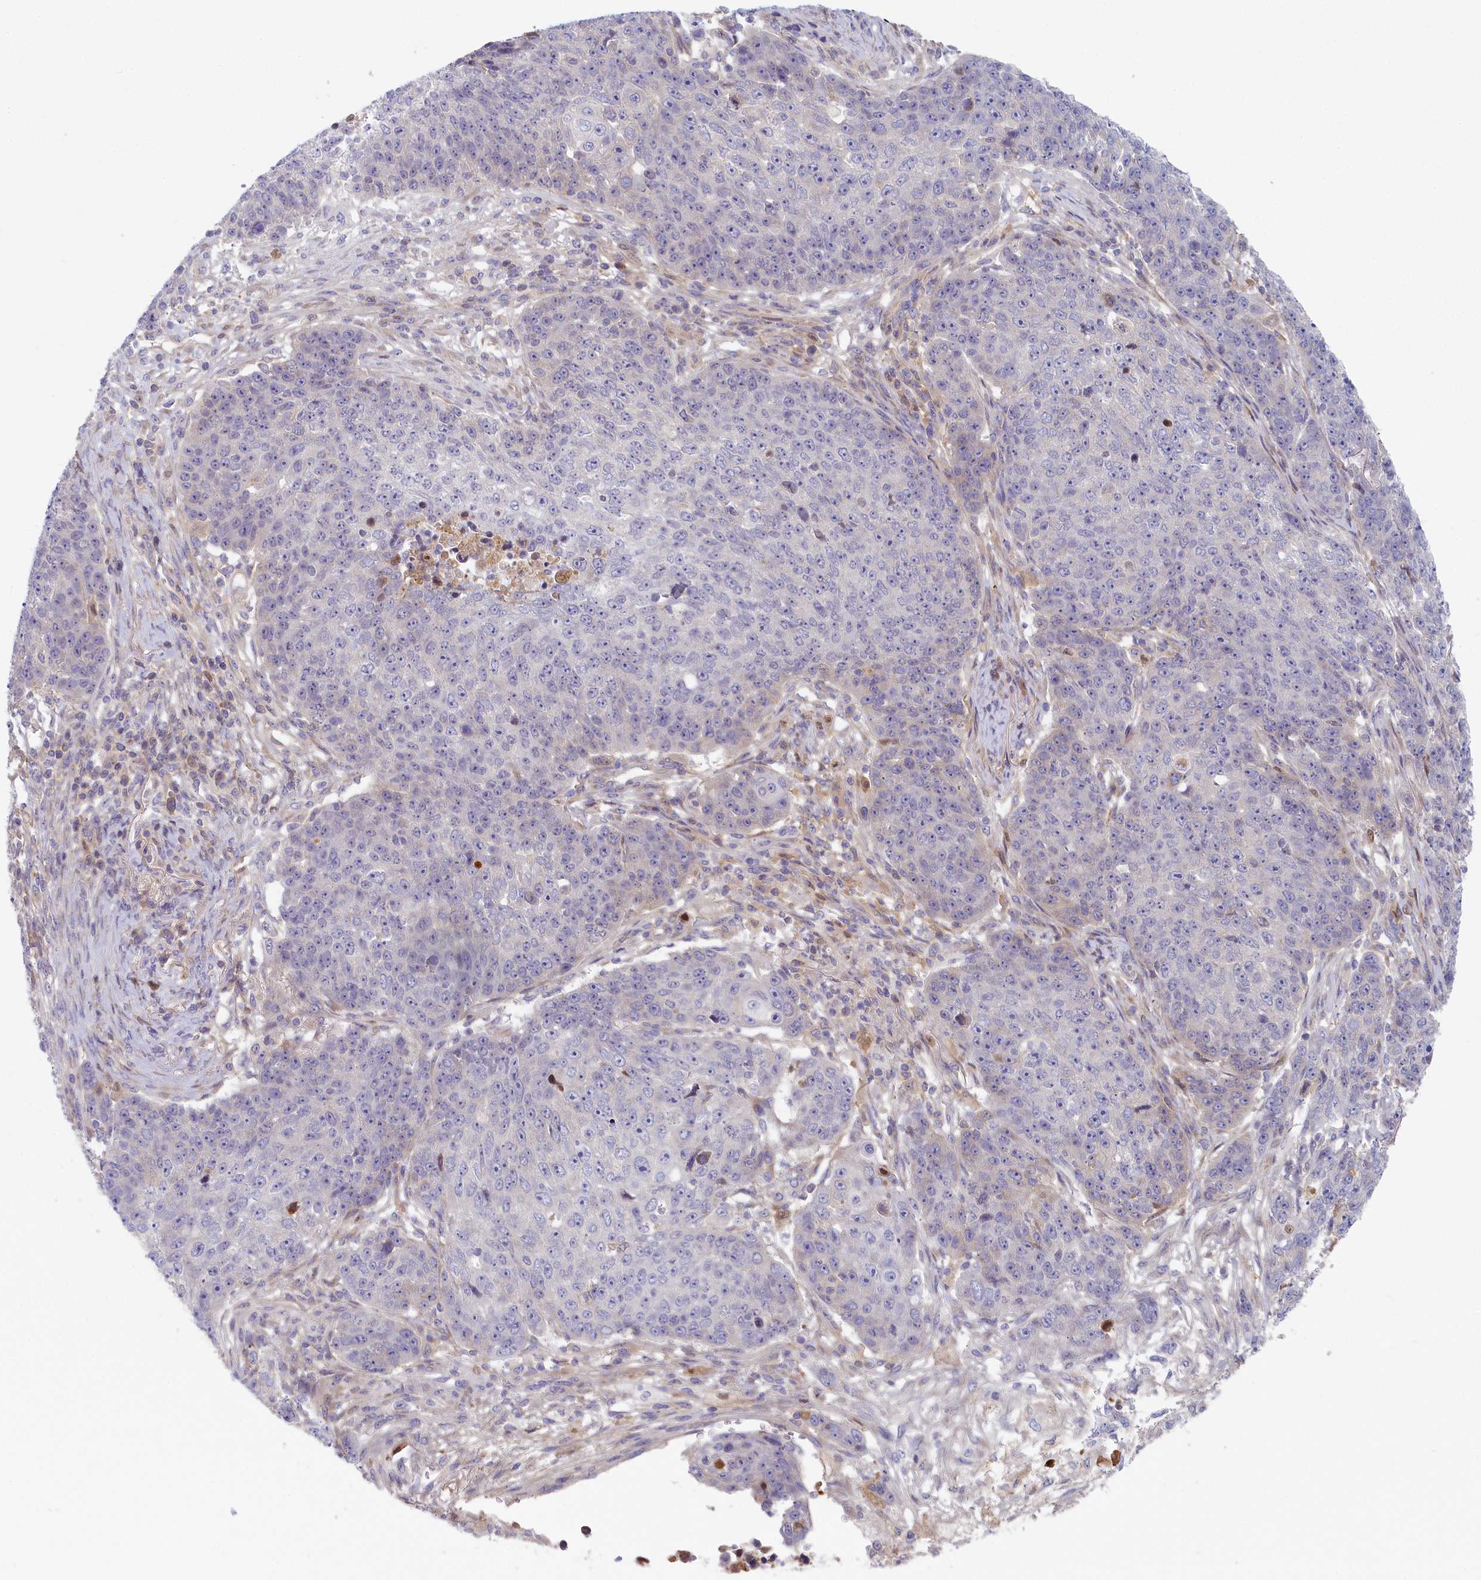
{"staining": {"intensity": "negative", "quantity": "none", "location": "none"}, "tissue": "lung cancer", "cell_type": "Tumor cells", "image_type": "cancer", "snomed": [{"axis": "morphology", "description": "Normal tissue, NOS"}, {"axis": "morphology", "description": "Squamous cell carcinoma, NOS"}, {"axis": "topography", "description": "Lymph node"}, {"axis": "topography", "description": "Lung"}], "caption": "Tumor cells show no significant positivity in lung cancer.", "gene": "STX16", "patient": {"sex": "male", "age": 66}}